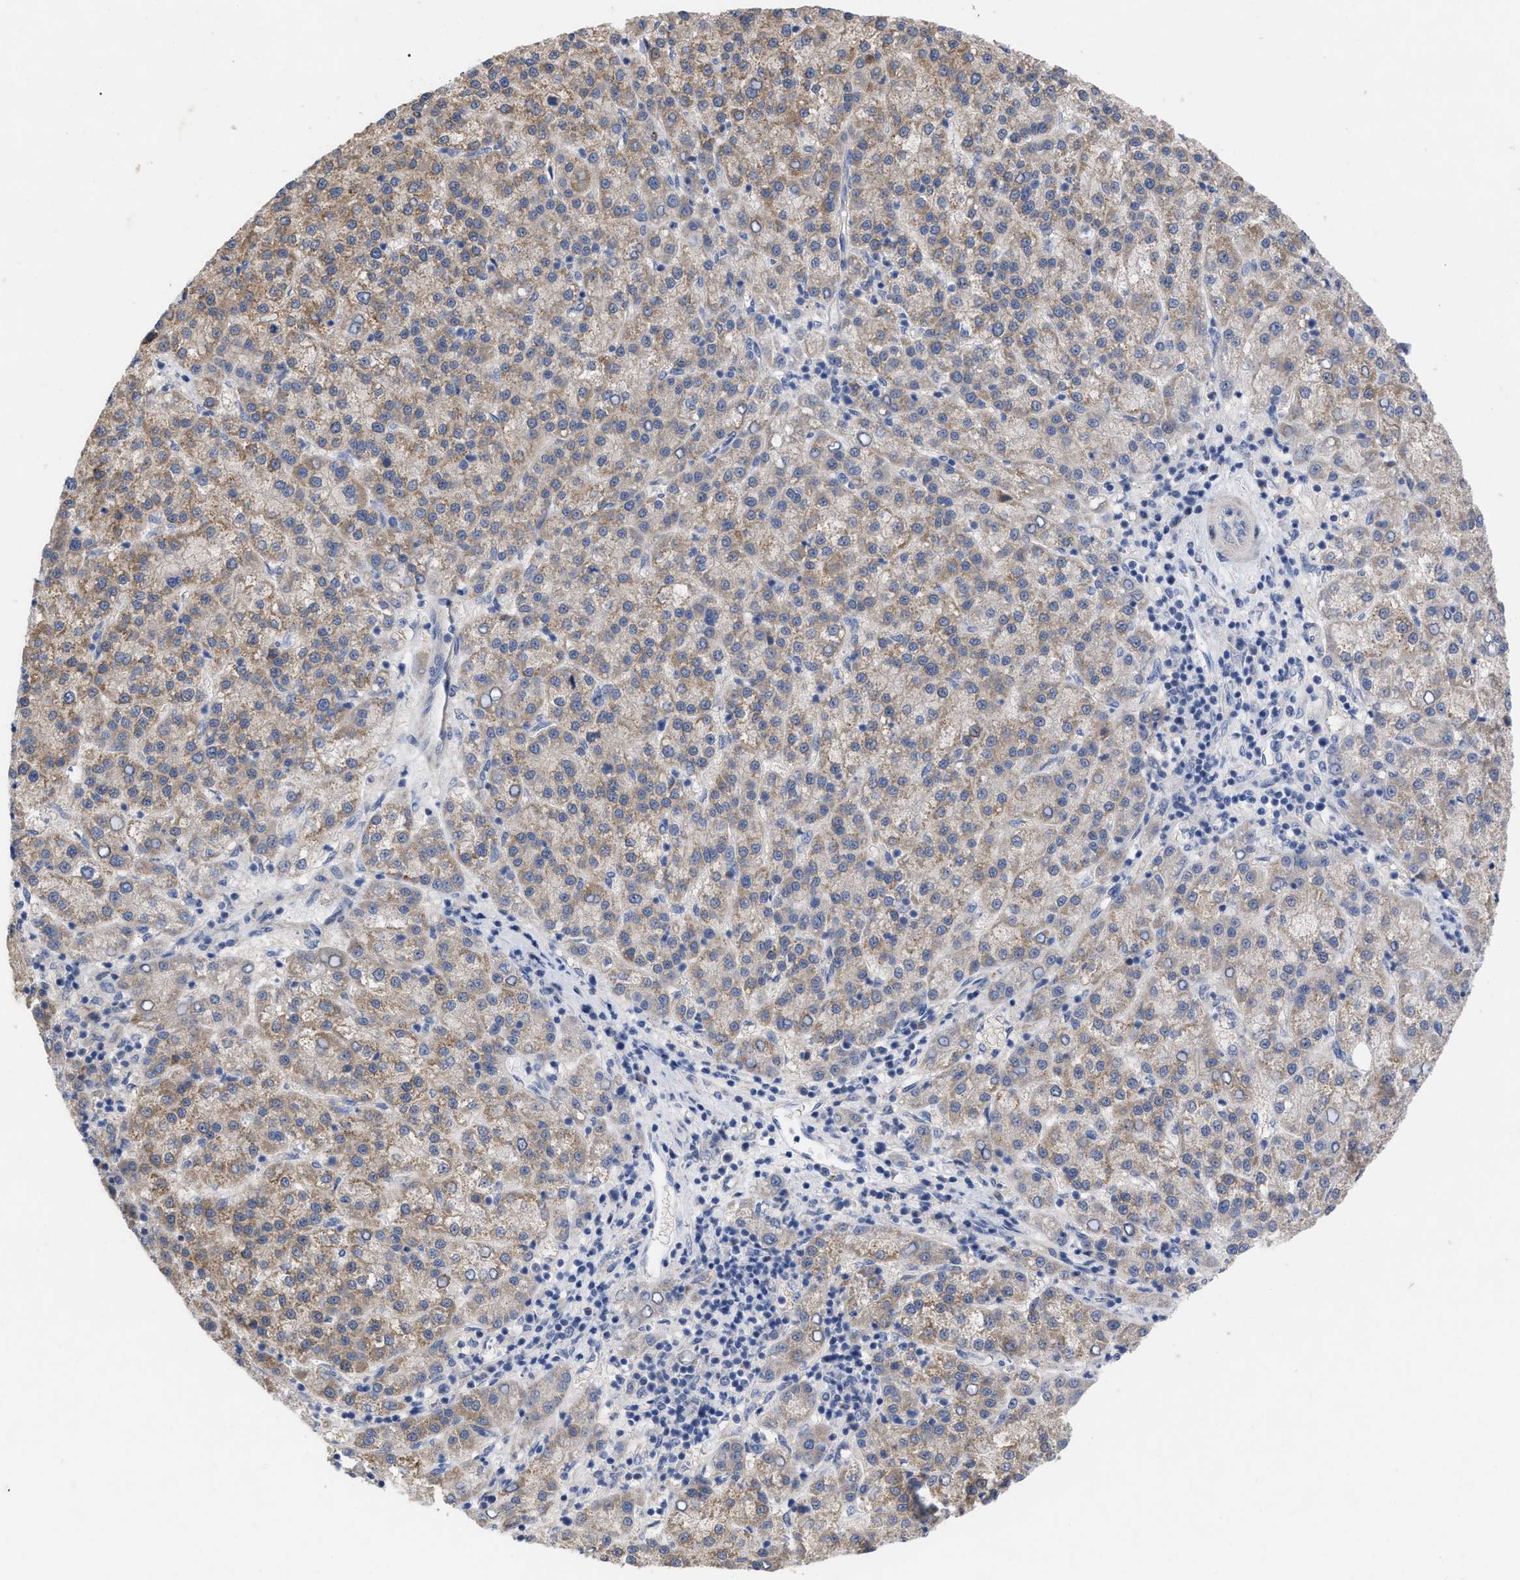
{"staining": {"intensity": "moderate", "quantity": ">75%", "location": "cytoplasmic/membranous"}, "tissue": "liver cancer", "cell_type": "Tumor cells", "image_type": "cancer", "snomed": [{"axis": "morphology", "description": "Carcinoma, Hepatocellular, NOS"}, {"axis": "topography", "description": "Liver"}], "caption": "Protein expression analysis of liver cancer exhibits moderate cytoplasmic/membranous expression in approximately >75% of tumor cells.", "gene": "VIP", "patient": {"sex": "female", "age": 58}}